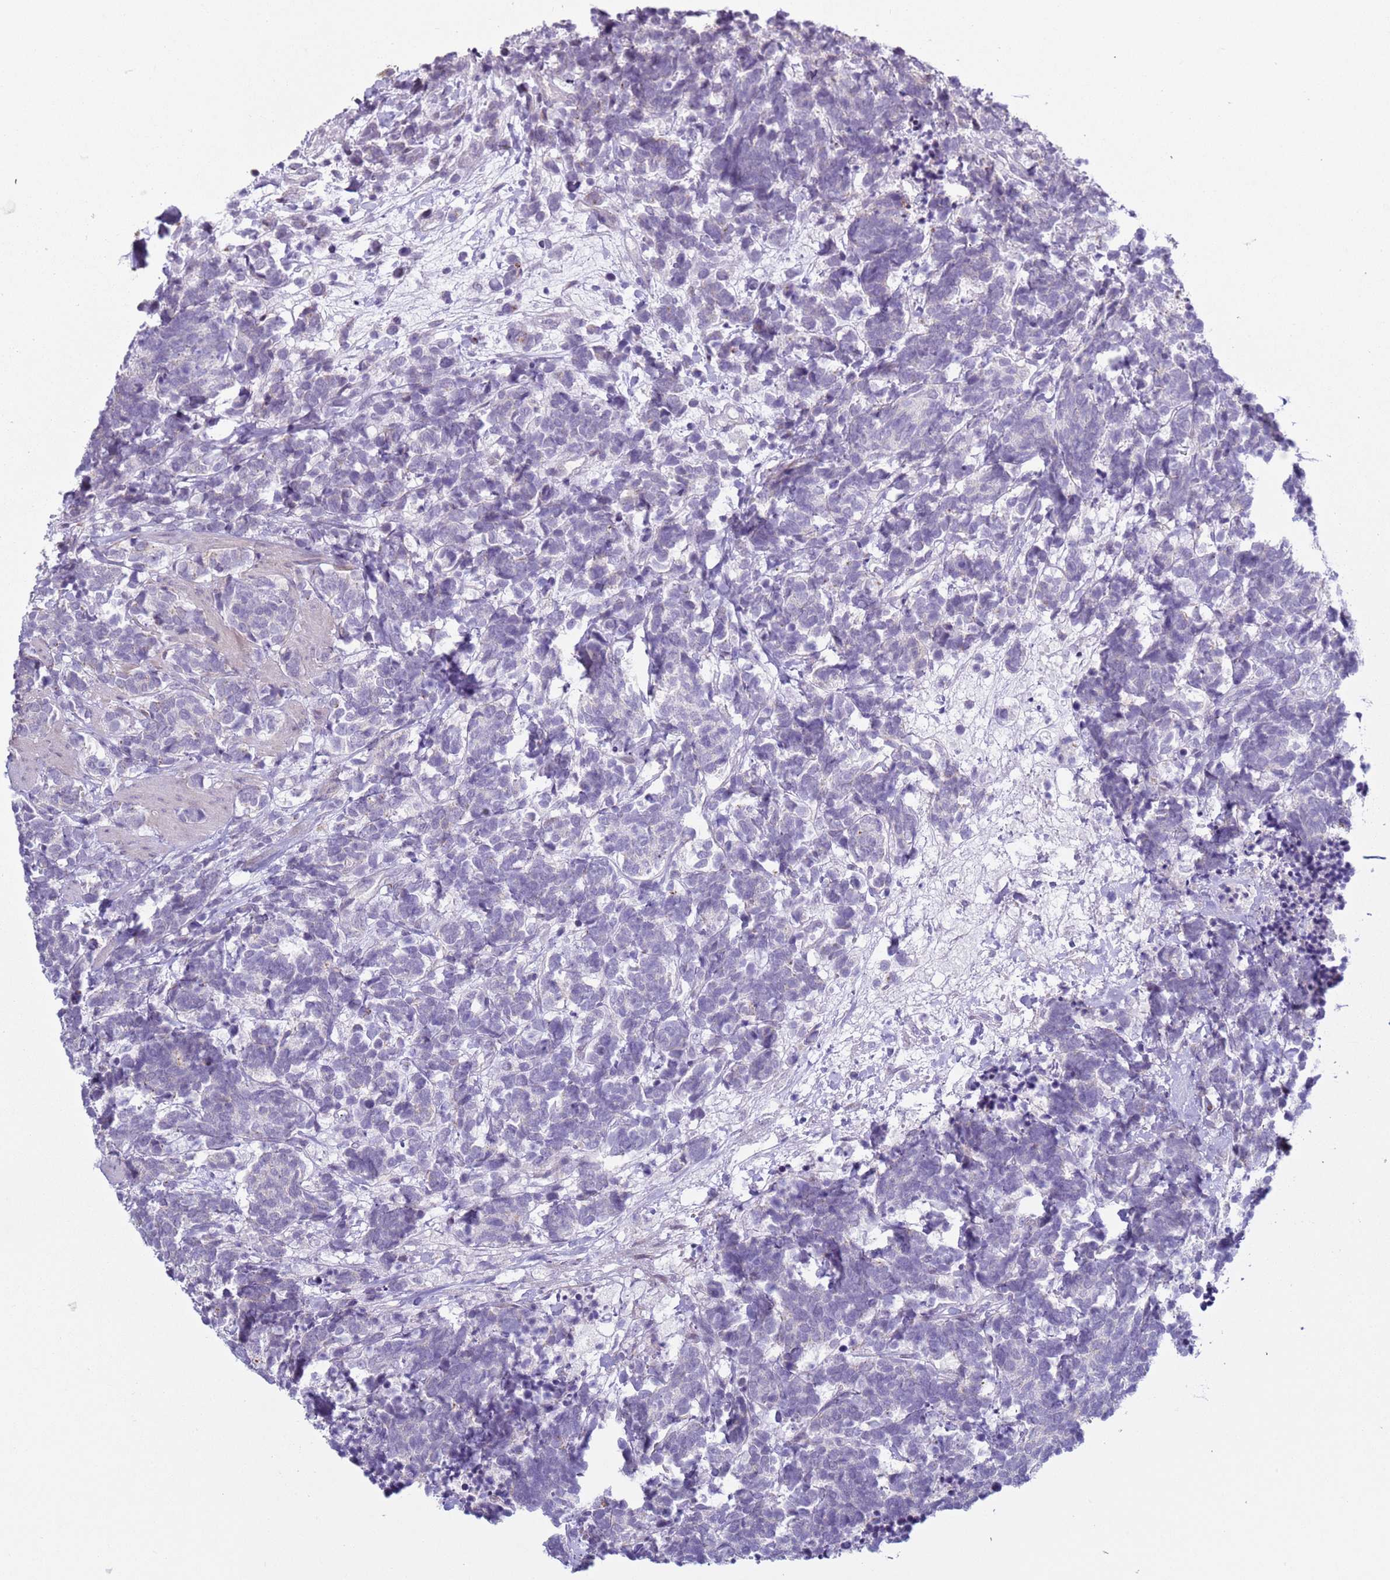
{"staining": {"intensity": "negative", "quantity": "none", "location": "none"}, "tissue": "carcinoid", "cell_type": "Tumor cells", "image_type": "cancer", "snomed": [{"axis": "morphology", "description": "Carcinoma, NOS"}, {"axis": "morphology", "description": "Carcinoid, malignant, NOS"}, {"axis": "topography", "description": "Prostate"}], "caption": "Human carcinoid stained for a protein using immunohistochemistry demonstrates no positivity in tumor cells.", "gene": "NPAP1", "patient": {"sex": "male", "age": 57}}